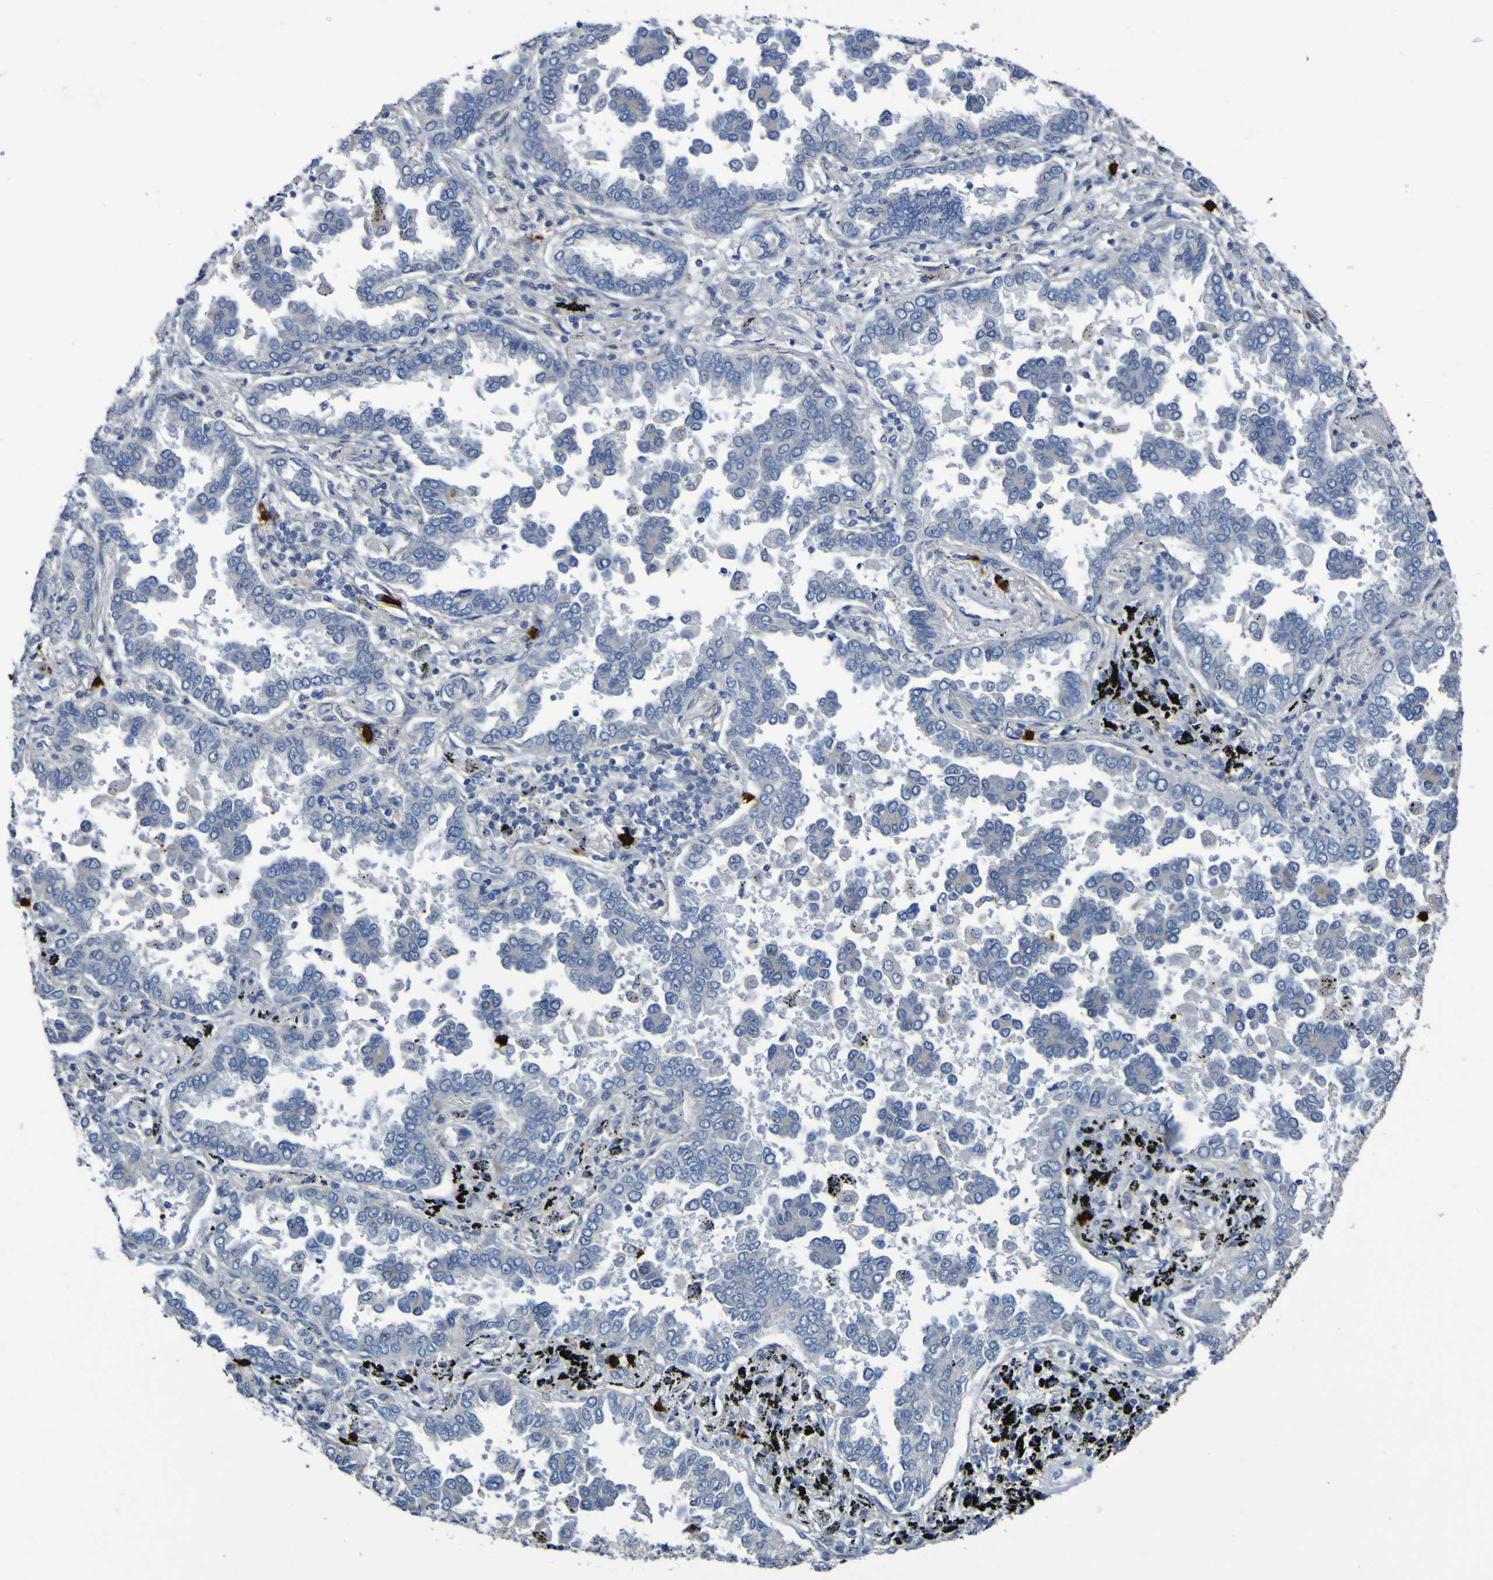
{"staining": {"intensity": "negative", "quantity": "none", "location": "none"}, "tissue": "lung cancer", "cell_type": "Tumor cells", "image_type": "cancer", "snomed": [{"axis": "morphology", "description": "Normal tissue, NOS"}, {"axis": "morphology", "description": "Adenocarcinoma, NOS"}, {"axis": "topography", "description": "Lung"}], "caption": "Protein analysis of adenocarcinoma (lung) shows no significant positivity in tumor cells.", "gene": "C11orf24", "patient": {"sex": "male", "age": 59}}